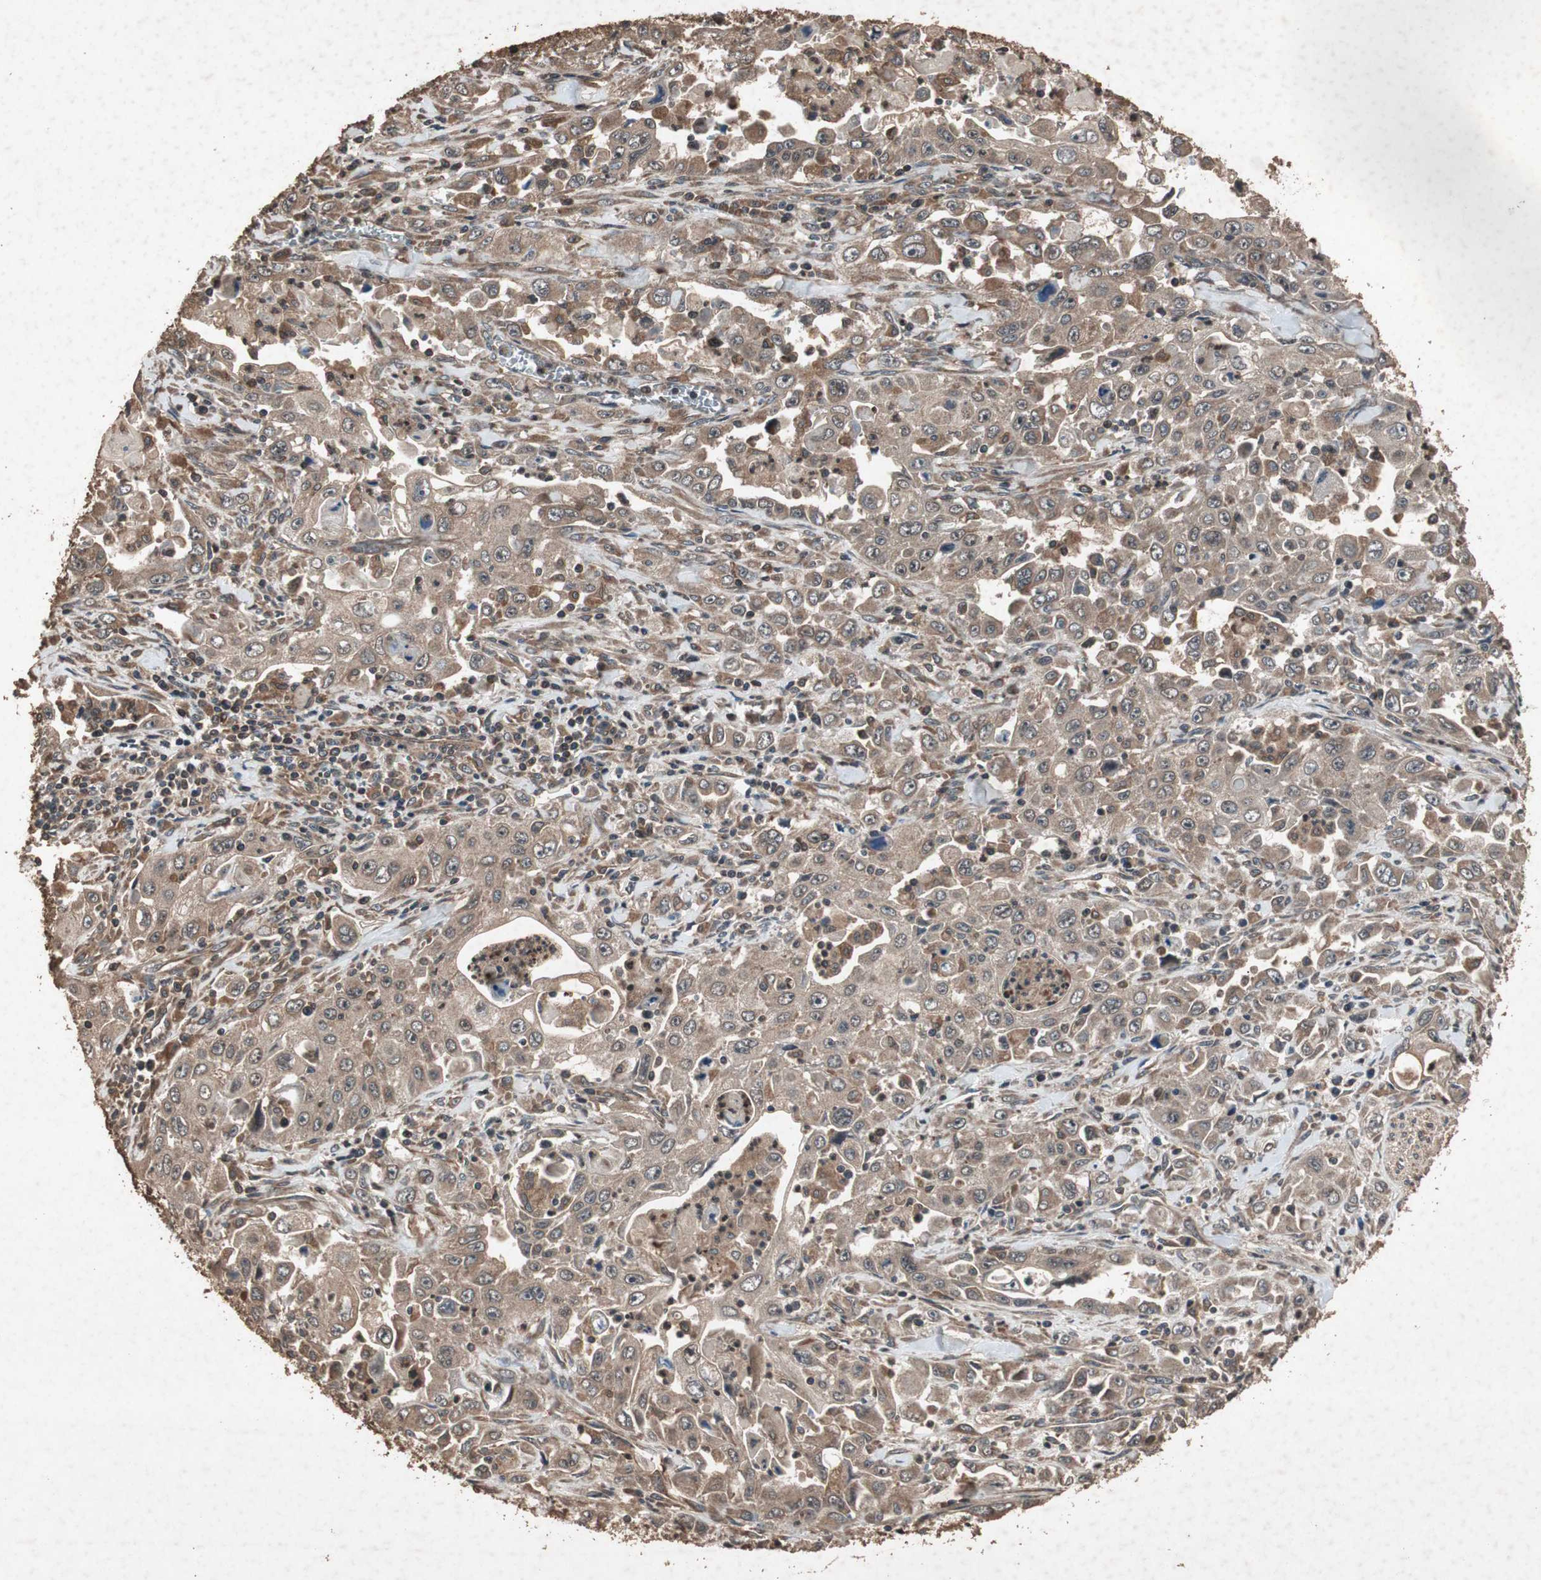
{"staining": {"intensity": "moderate", "quantity": ">75%", "location": "cytoplasmic/membranous"}, "tissue": "pancreatic cancer", "cell_type": "Tumor cells", "image_type": "cancer", "snomed": [{"axis": "morphology", "description": "Adenocarcinoma, NOS"}, {"axis": "topography", "description": "Pancreas"}], "caption": "The photomicrograph reveals immunohistochemical staining of pancreatic cancer (adenocarcinoma). There is moderate cytoplasmic/membranous staining is present in about >75% of tumor cells.", "gene": "LAMTOR5", "patient": {"sex": "male", "age": 70}}